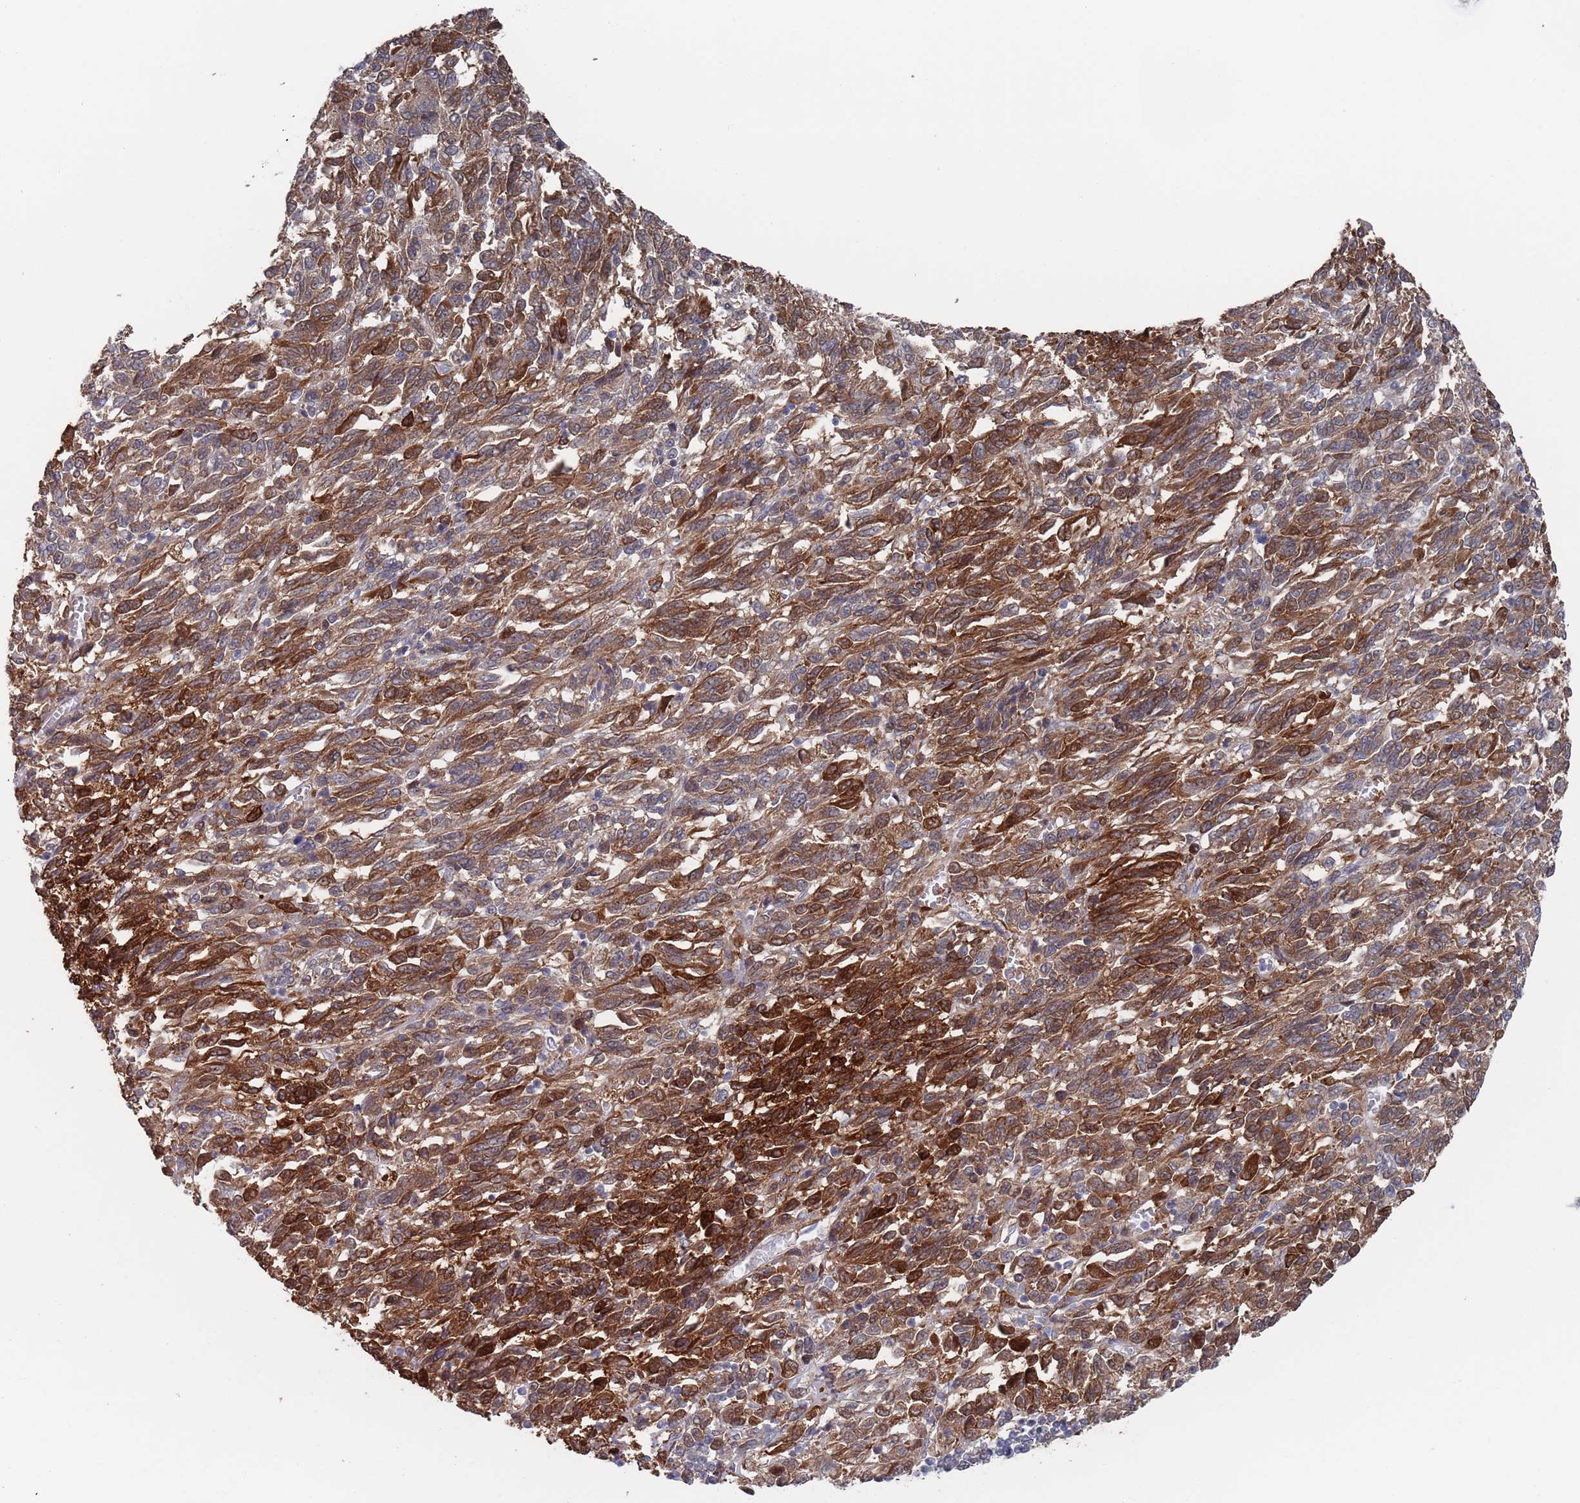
{"staining": {"intensity": "moderate", "quantity": ">75%", "location": "cytoplasmic/membranous"}, "tissue": "melanoma", "cell_type": "Tumor cells", "image_type": "cancer", "snomed": [{"axis": "morphology", "description": "Malignant melanoma, Metastatic site"}, {"axis": "topography", "description": "Lung"}], "caption": "IHC image of neoplastic tissue: malignant melanoma (metastatic site) stained using immunohistochemistry (IHC) shows medium levels of moderate protein expression localized specifically in the cytoplasmic/membranous of tumor cells, appearing as a cytoplasmic/membranous brown color.", "gene": "DGKD", "patient": {"sex": "male", "age": 64}}